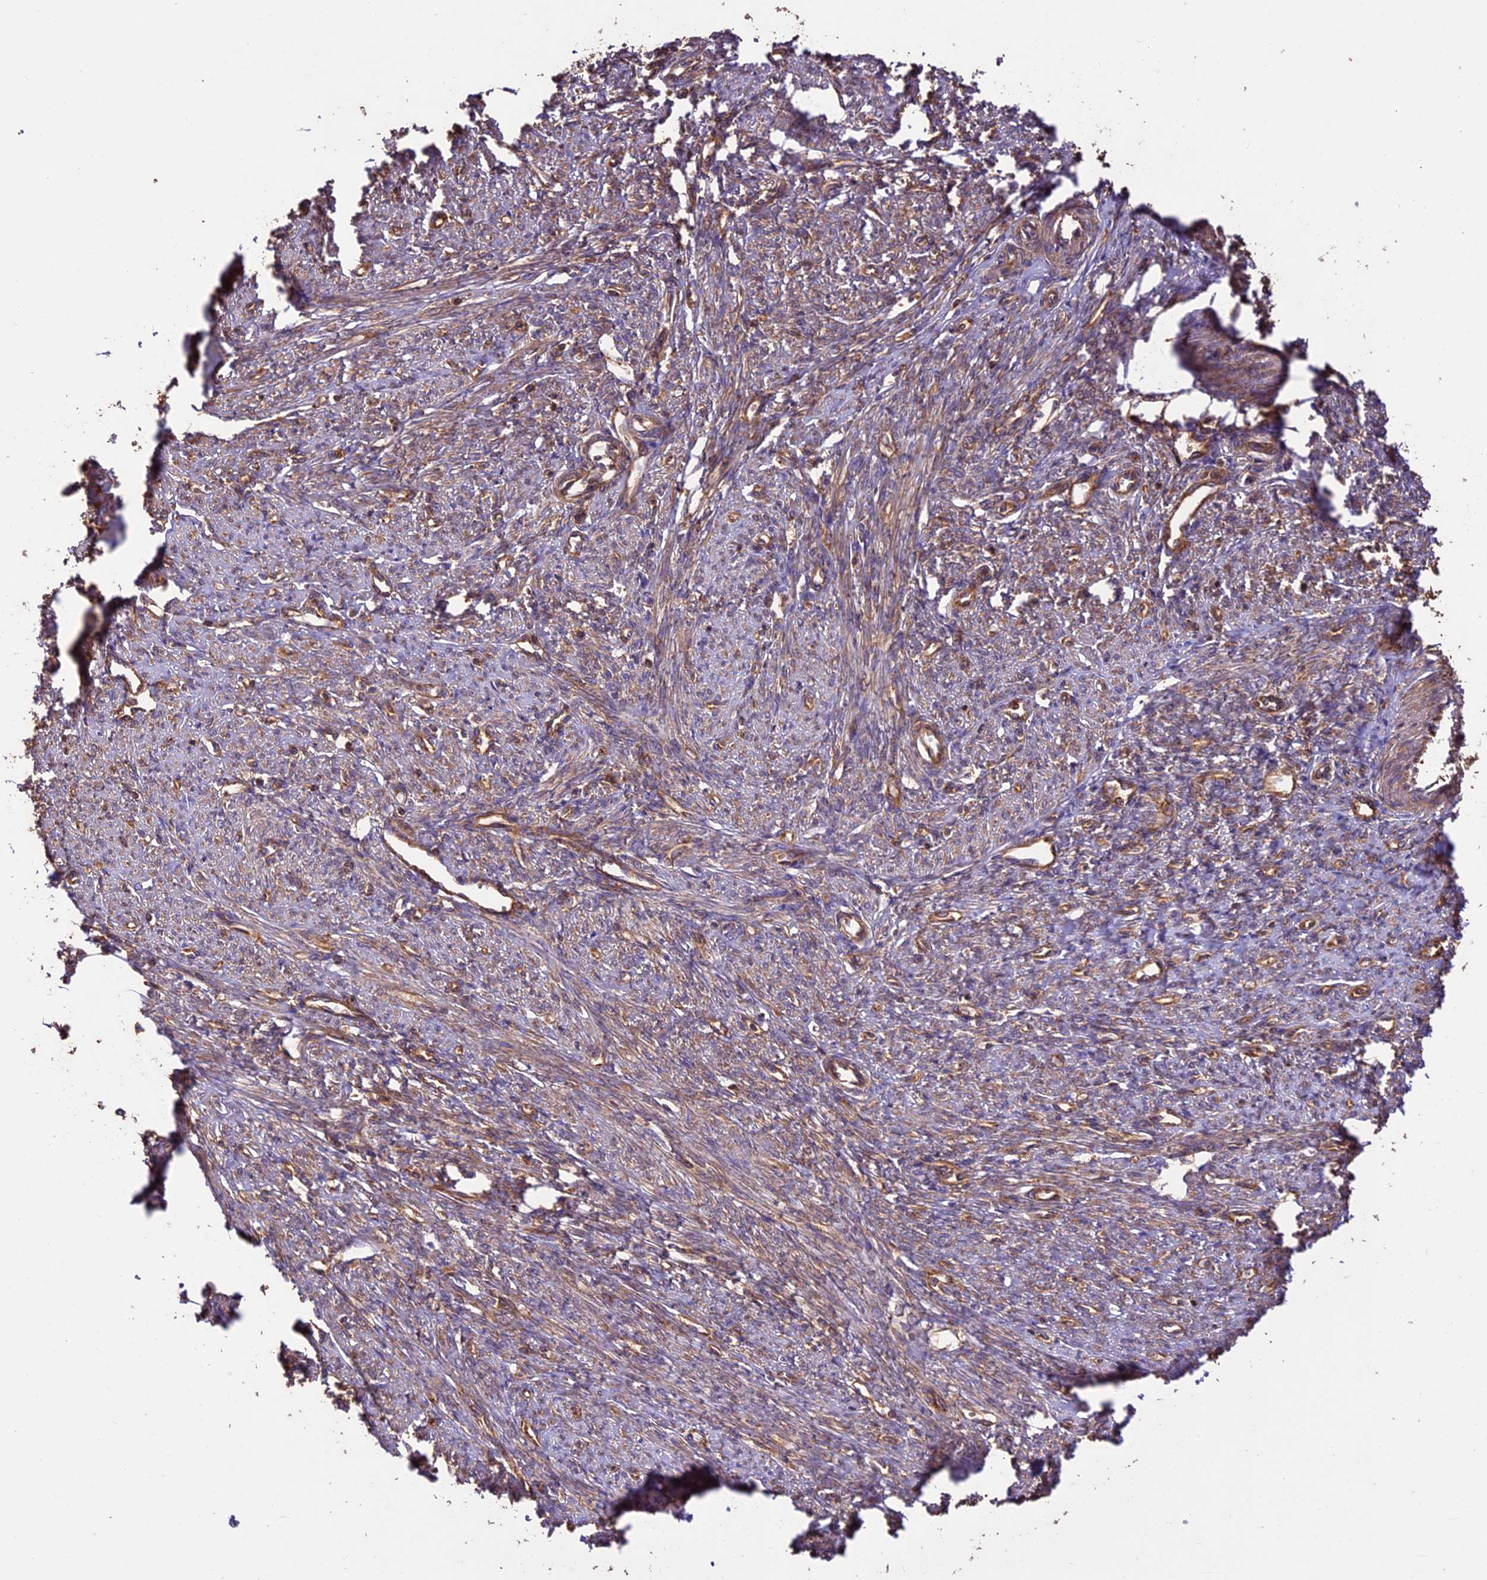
{"staining": {"intensity": "moderate", "quantity": ">75%", "location": "cytoplasmic/membranous"}, "tissue": "smooth muscle", "cell_type": "Smooth muscle cells", "image_type": "normal", "snomed": [{"axis": "morphology", "description": "Normal tissue, NOS"}, {"axis": "topography", "description": "Smooth muscle"}, {"axis": "topography", "description": "Uterus"}], "caption": "The image demonstrates staining of normal smooth muscle, revealing moderate cytoplasmic/membranous protein staining (brown color) within smooth muscle cells.", "gene": "KARS1", "patient": {"sex": "female", "age": 59}}